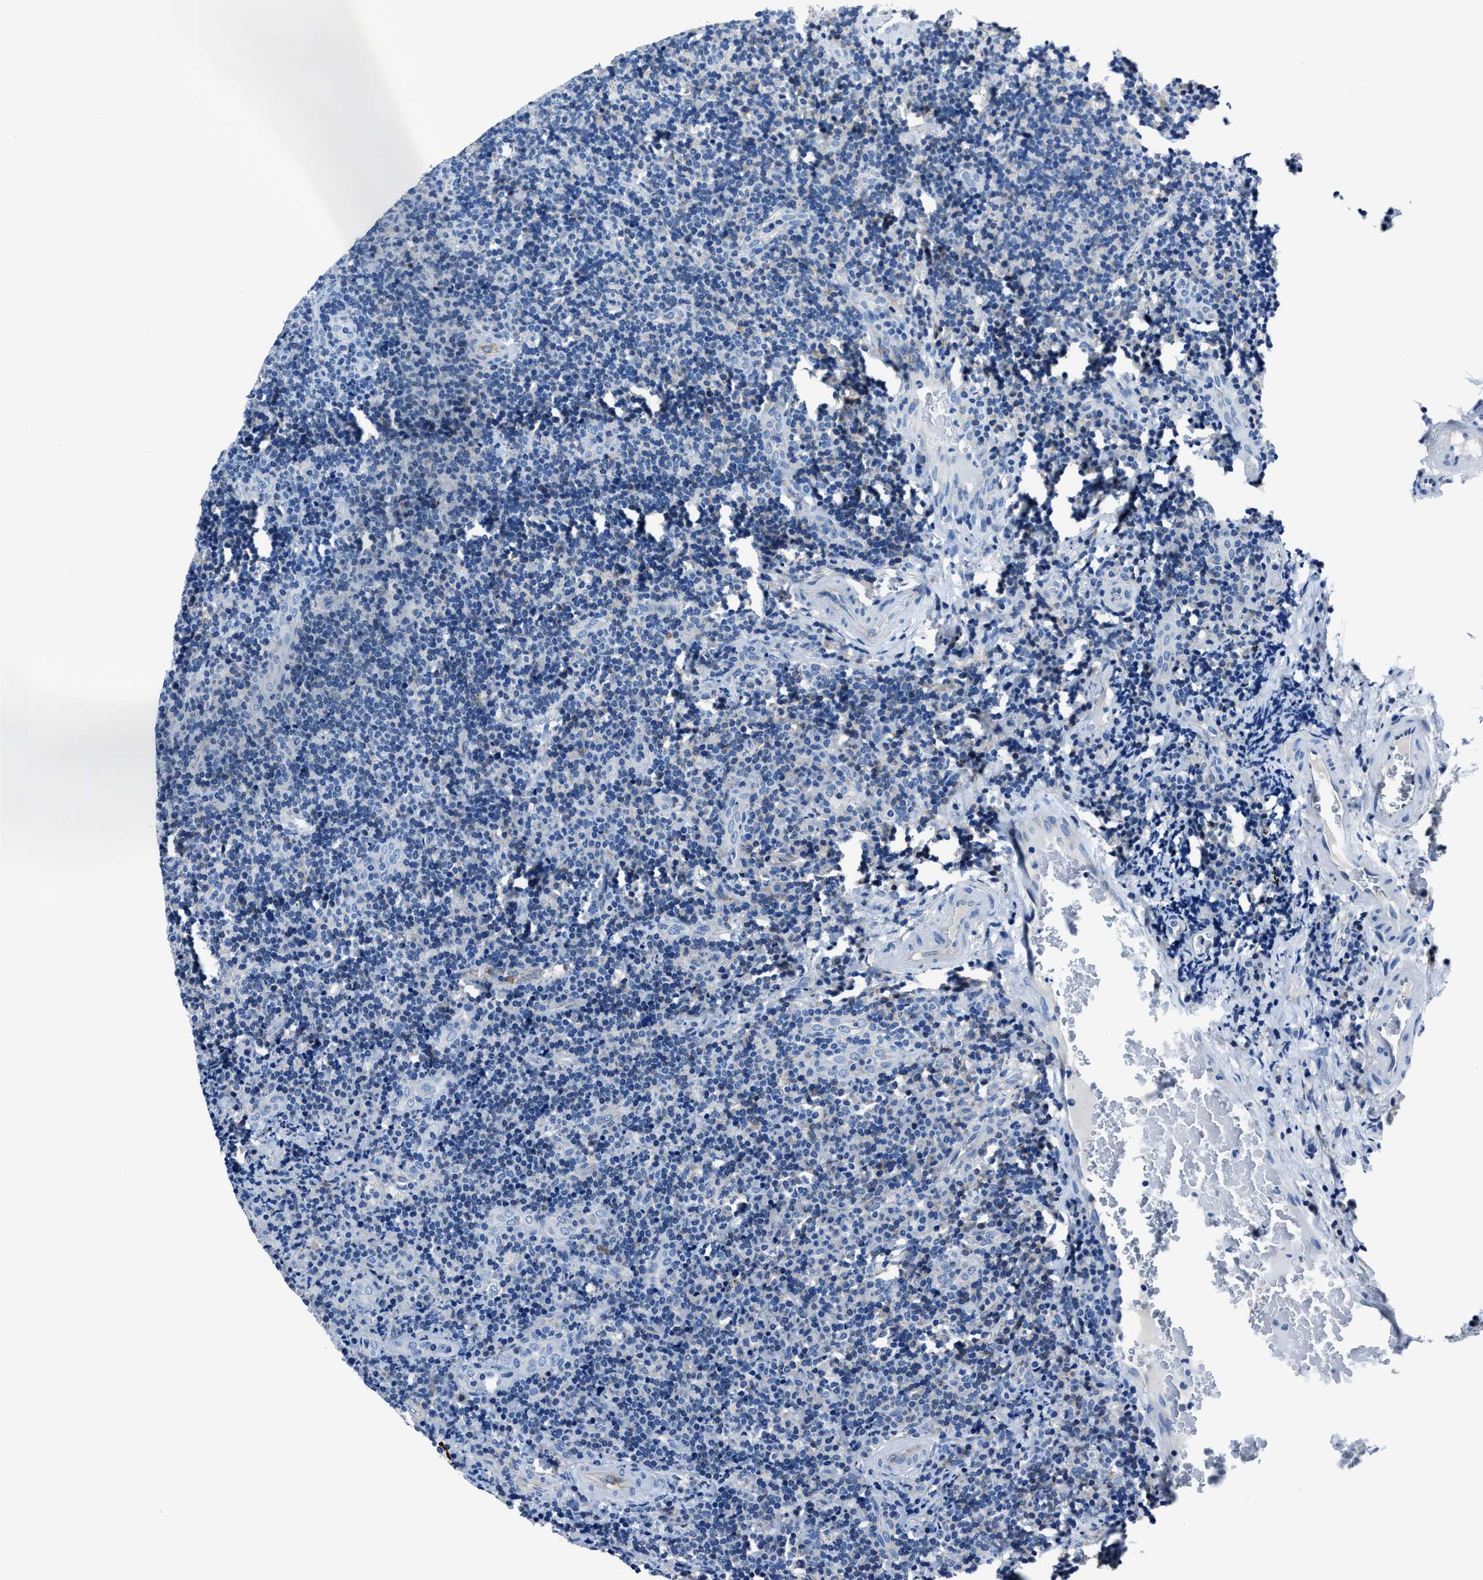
{"staining": {"intensity": "negative", "quantity": "none", "location": "none"}, "tissue": "lymphoma", "cell_type": "Tumor cells", "image_type": "cancer", "snomed": [{"axis": "morphology", "description": "Malignant lymphoma, non-Hodgkin's type, High grade"}, {"axis": "topography", "description": "Tonsil"}], "caption": "Immunohistochemical staining of human malignant lymphoma, non-Hodgkin's type (high-grade) displays no significant staining in tumor cells.", "gene": "LMO7", "patient": {"sex": "female", "age": 36}}